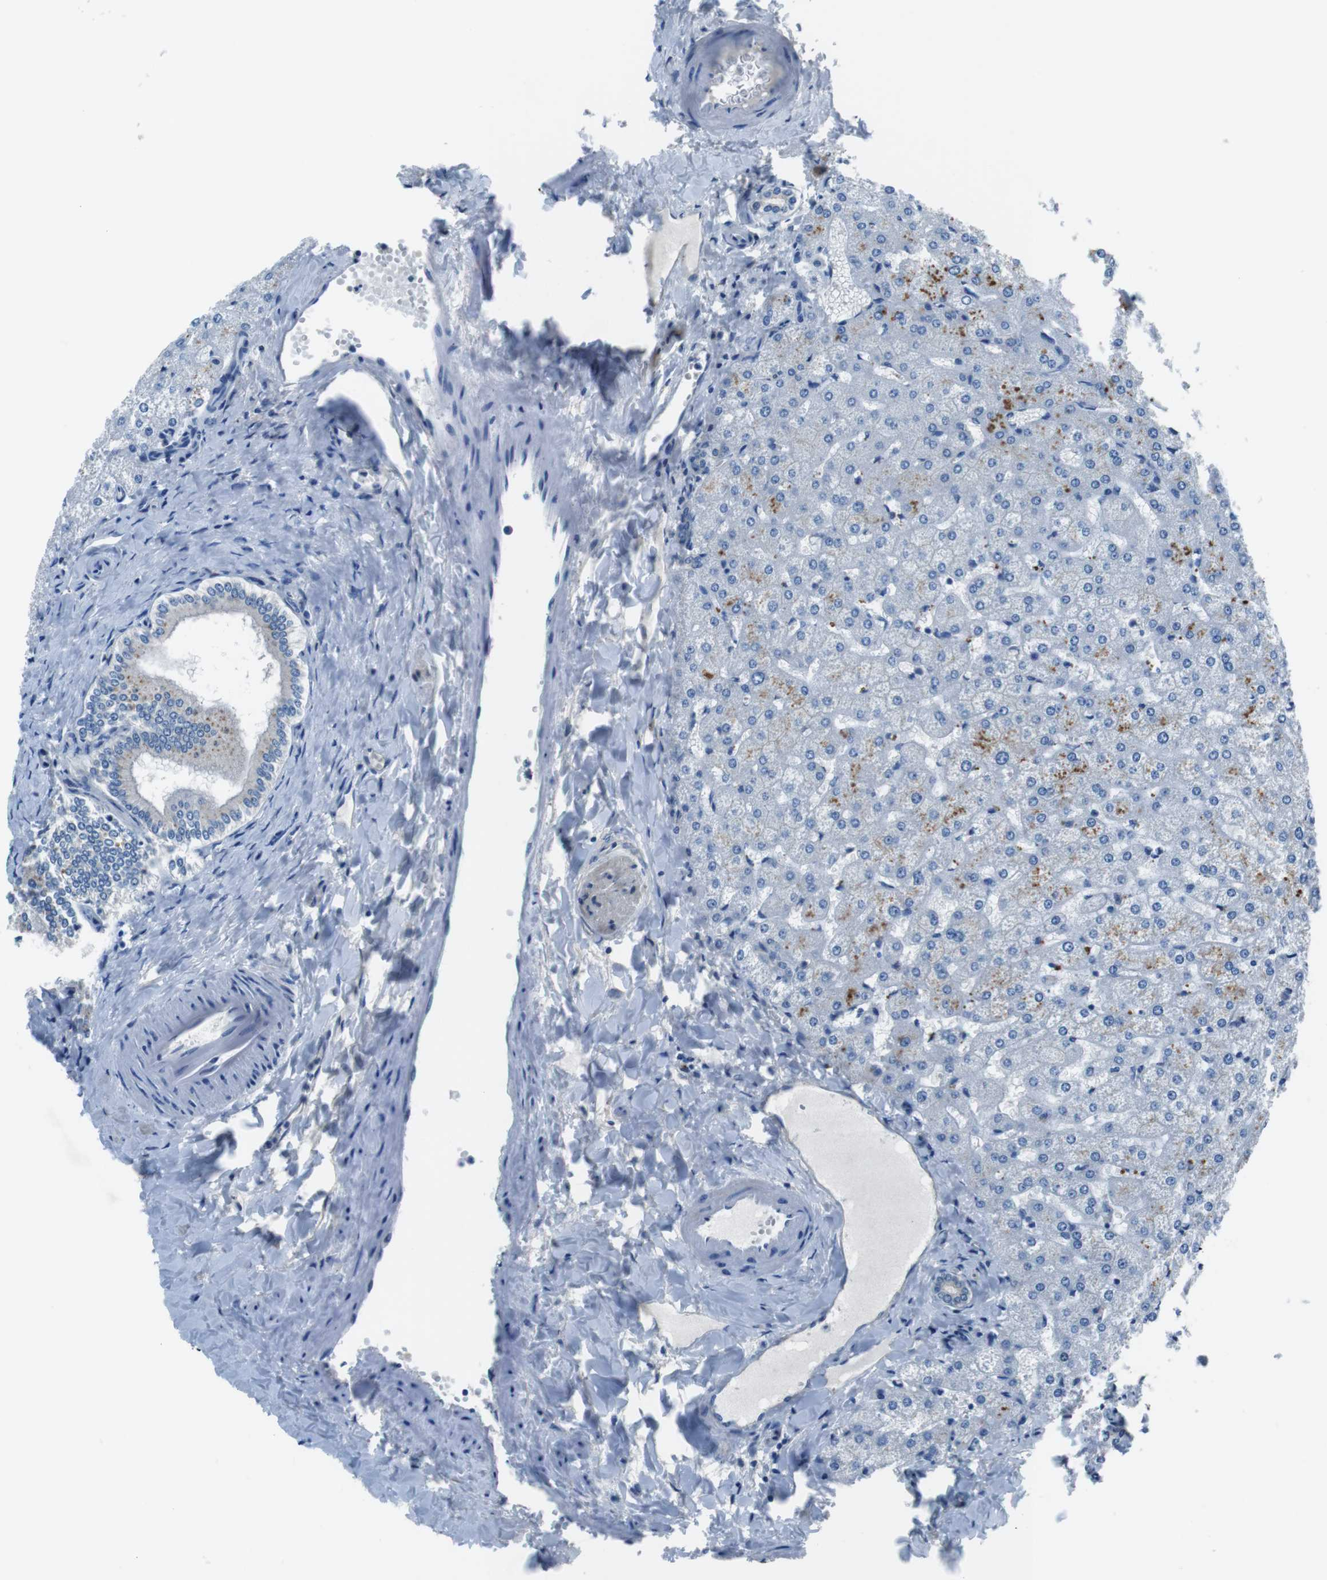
{"staining": {"intensity": "negative", "quantity": "none", "location": "none"}, "tissue": "liver", "cell_type": "Cholangiocytes", "image_type": "normal", "snomed": [{"axis": "morphology", "description": "Normal tissue, NOS"}, {"axis": "topography", "description": "Liver"}], "caption": "This is an immunohistochemistry photomicrograph of normal liver. There is no staining in cholangiocytes.", "gene": "TULP3", "patient": {"sex": "female", "age": 32}}